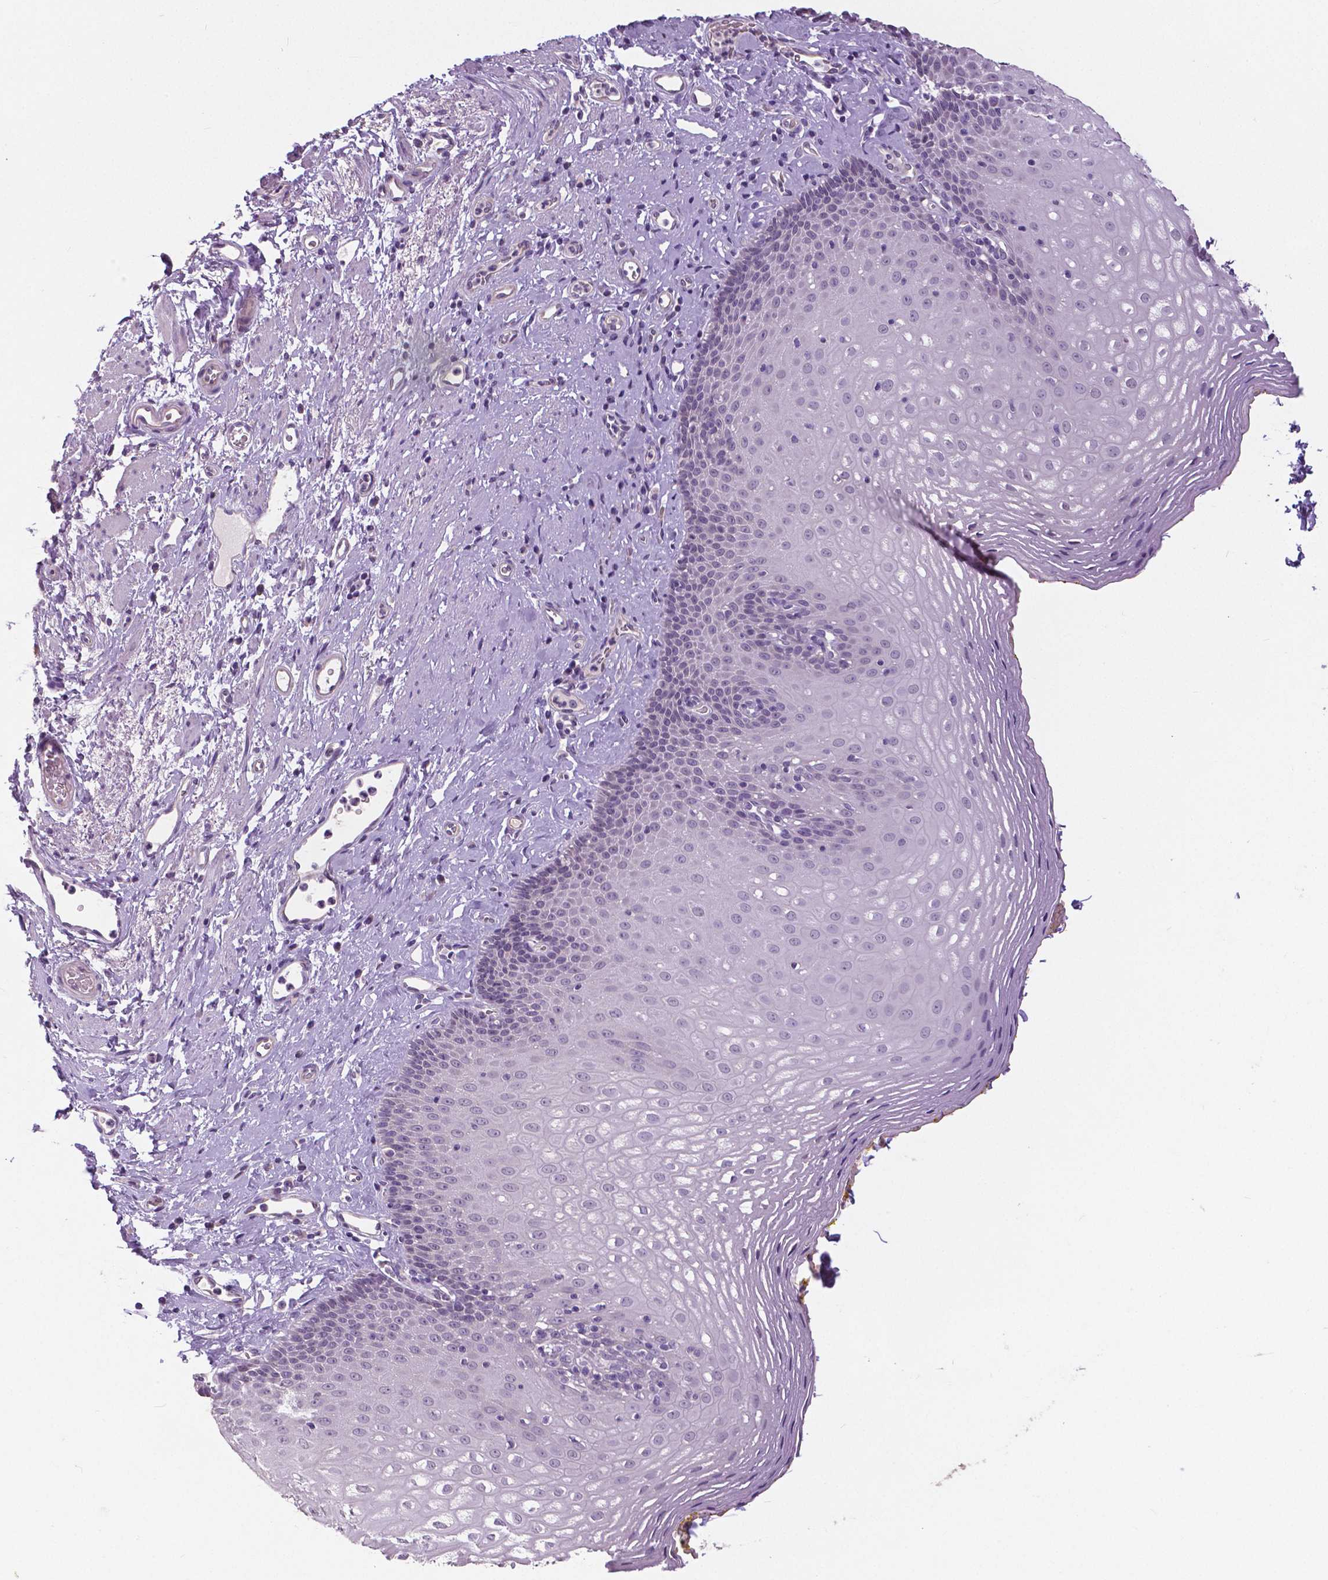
{"staining": {"intensity": "negative", "quantity": "none", "location": "none"}, "tissue": "esophagus", "cell_type": "Squamous epithelial cells", "image_type": "normal", "snomed": [{"axis": "morphology", "description": "Normal tissue, NOS"}, {"axis": "topography", "description": "Esophagus"}], "caption": "DAB immunohistochemical staining of unremarkable human esophagus demonstrates no significant staining in squamous epithelial cells.", "gene": "FOXA1", "patient": {"sex": "female", "age": 68}}